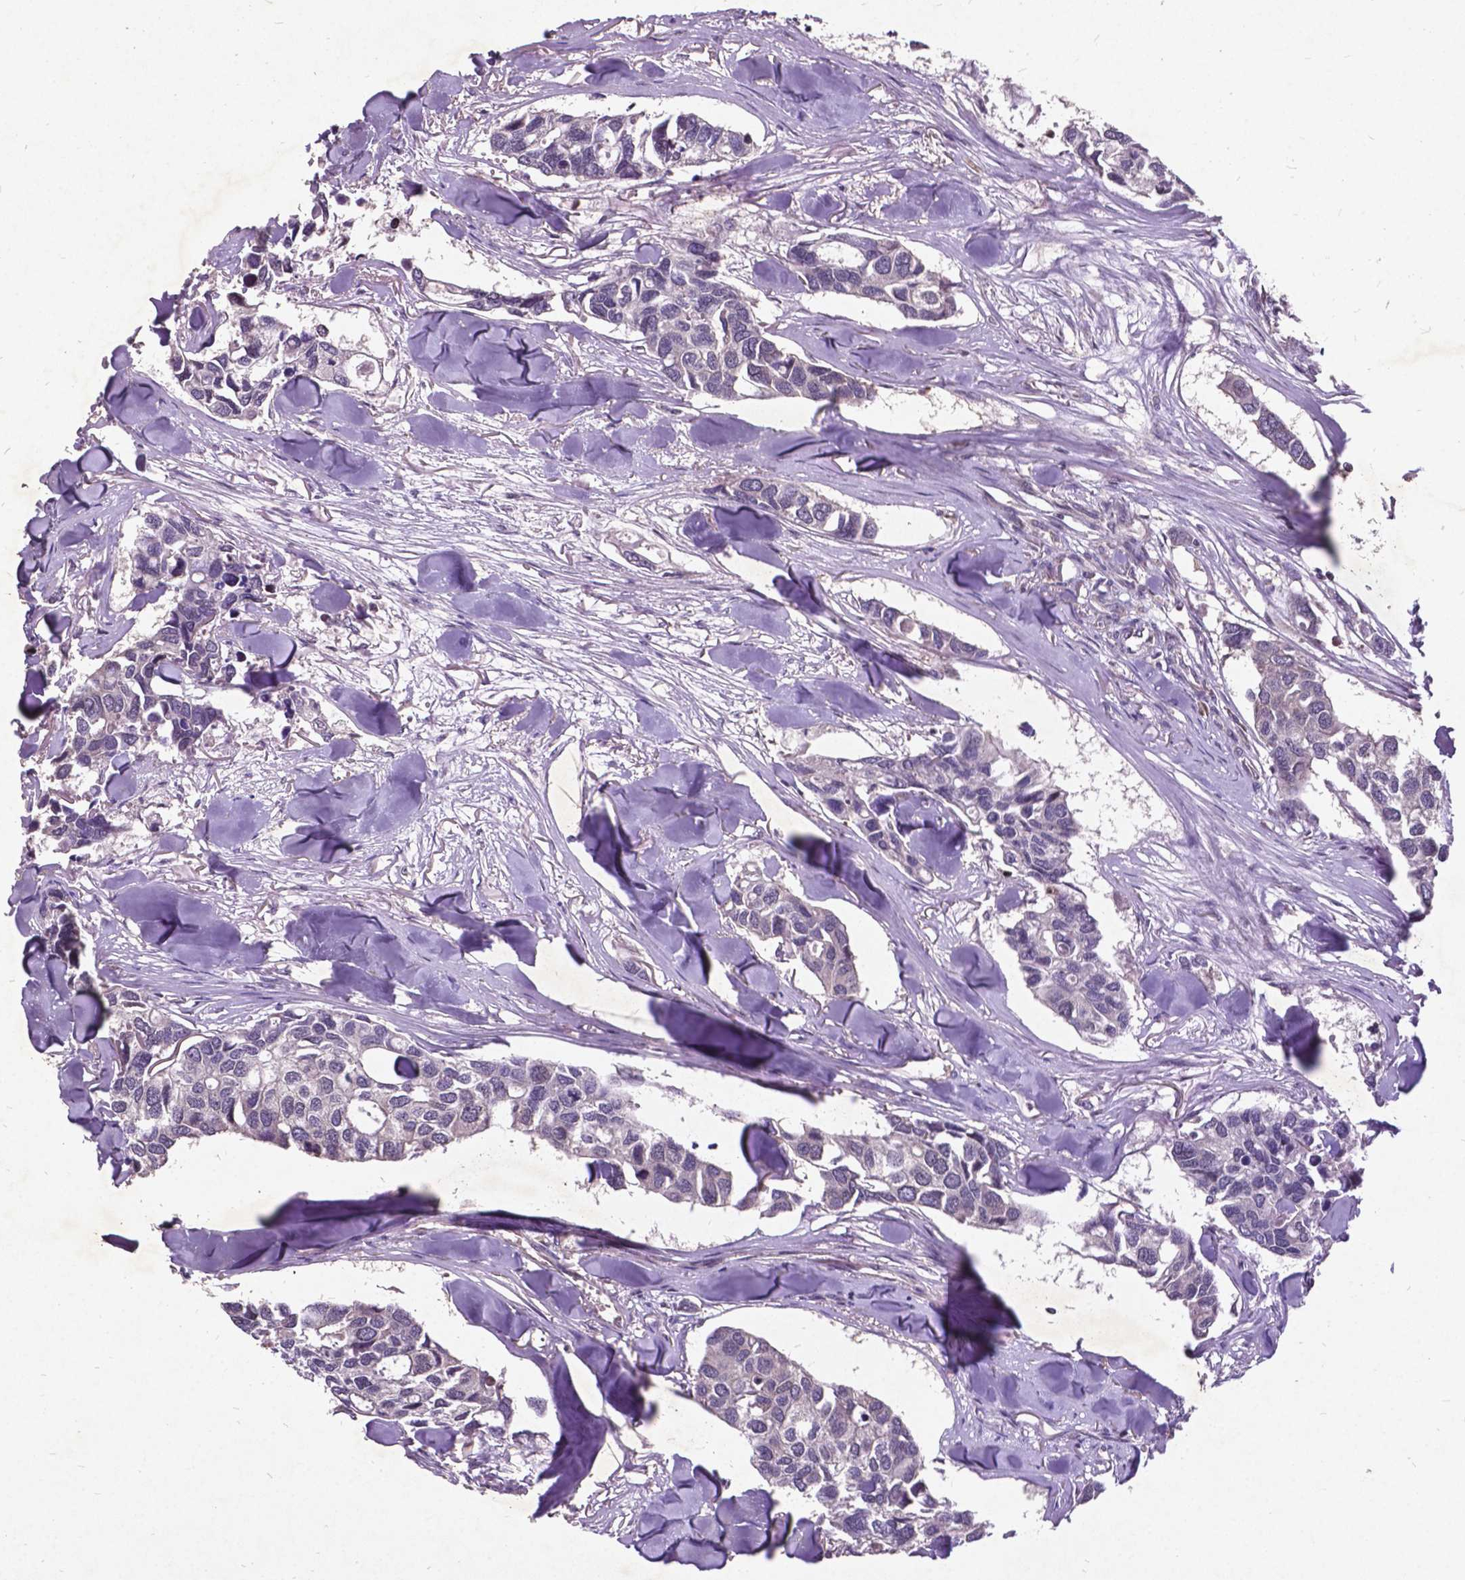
{"staining": {"intensity": "negative", "quantity": "none", "location": "none"}, "tissue": "breast cancer", "cell_type": "Tumor cells", "image_type": "cancer", "snomed": [{"axis": "morphology", "description": "Duct carcinoma"}, {"axis": "topography", "description": "Breast"}], "caption": "DAB (3,3'-diaminobenzidine) immunohistochemical staining of human breast cancer displays no significant expression in tumor cells.", "gene": "AP1S3", "patient": {"sex": "female", "age": 83}}